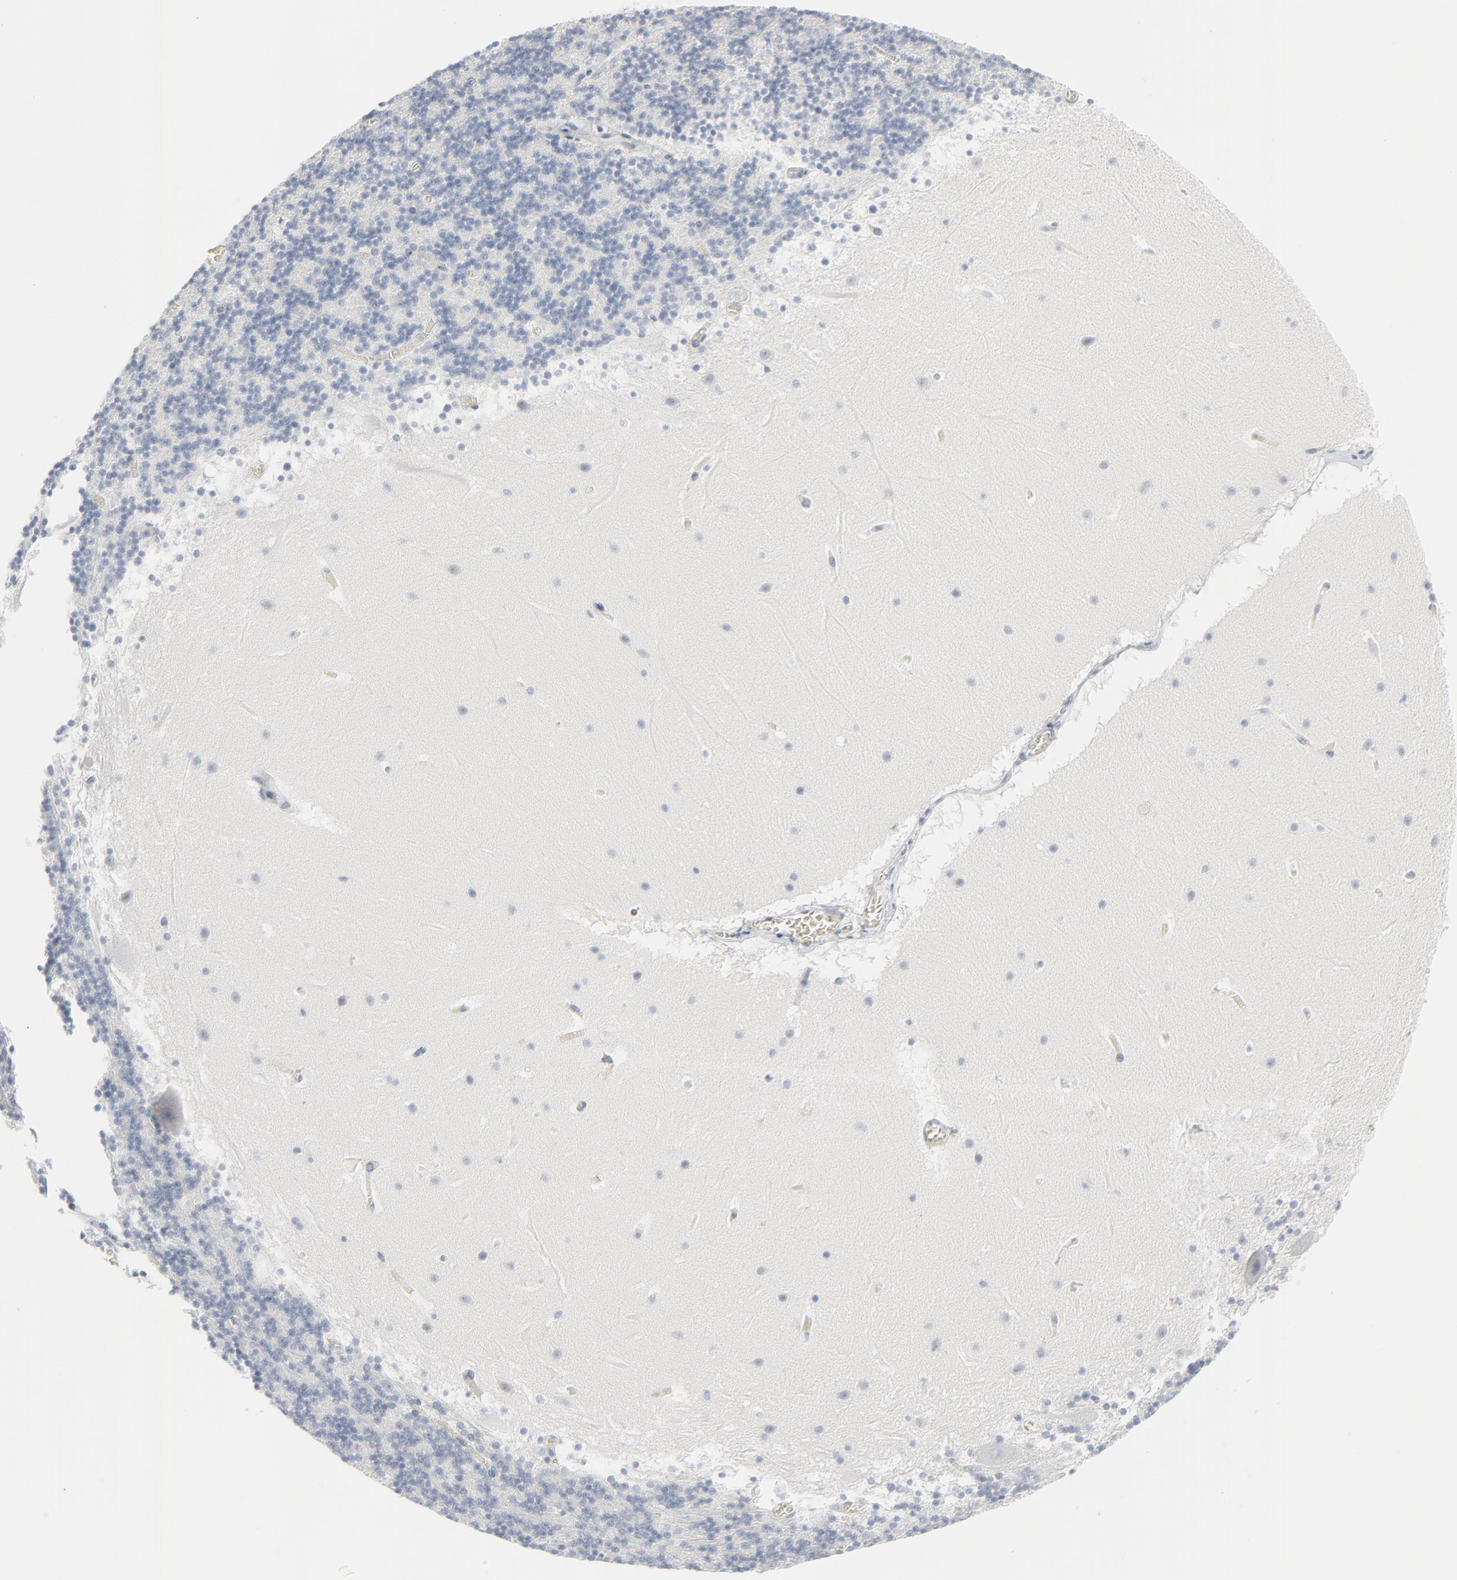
{"staining": {"intensity": "negative", "quantity": "none", "location": "none"}, "tissue": "cerebellum", "cell_type": "Cells in granular layer", "image_type": "normal", "snomed": [{"axis": "morphology", "description": "Normal tissue, NOS"}, {"axis": "topography", "description": "Cerebellum"}], "caption": "Image shows no protein expression in cells in granular layer of unremarkable cerebellum. (Stains: DAB immunohistochemistry with hematoxylin counter stain, Microscopy: brightfield microscopy at high magnification).", "gene": "MITF", "patient": {"sex": "male", "age": 45}}